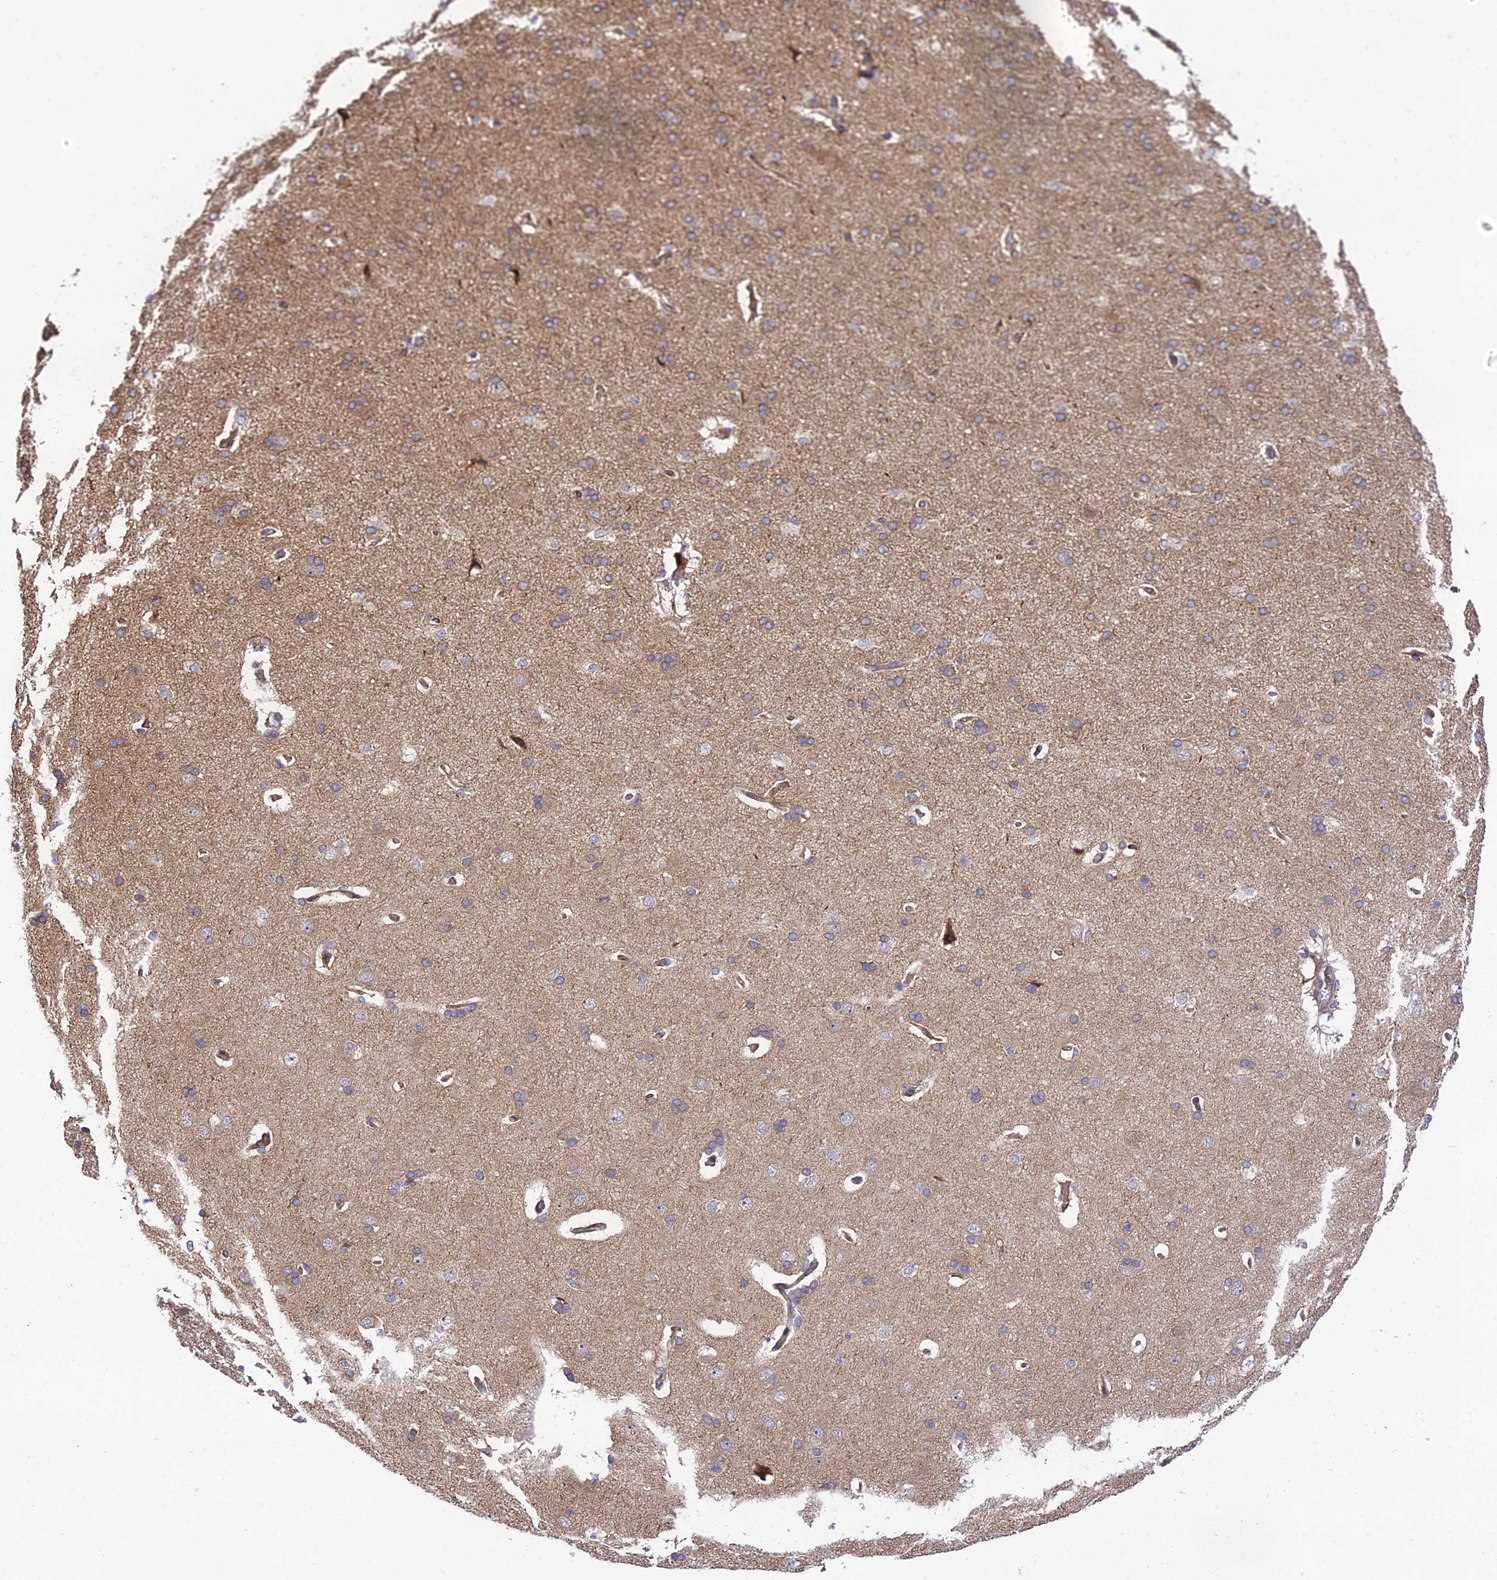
{"staining": {"intensity": "weak", "quantity": ">75%", "location": "cytoplasmic/membranous"}, "tissue": "cerebral cortex", "cell_type": "Endothelial cells", "image_type": "normal", "snomed": [{"axis": "morphology", "description": "Normal tissue, NOS"}, {"axis": "topography", "description": "Cerebral cortex"}], "caption": "Protein analysis of normal cerebral cortex exhibits weak cytoplasmic/membranous staining in approximately >75% of endothelial cells.", "gene": "SMG6", "patient": {"sex": "male", "age": 62}}